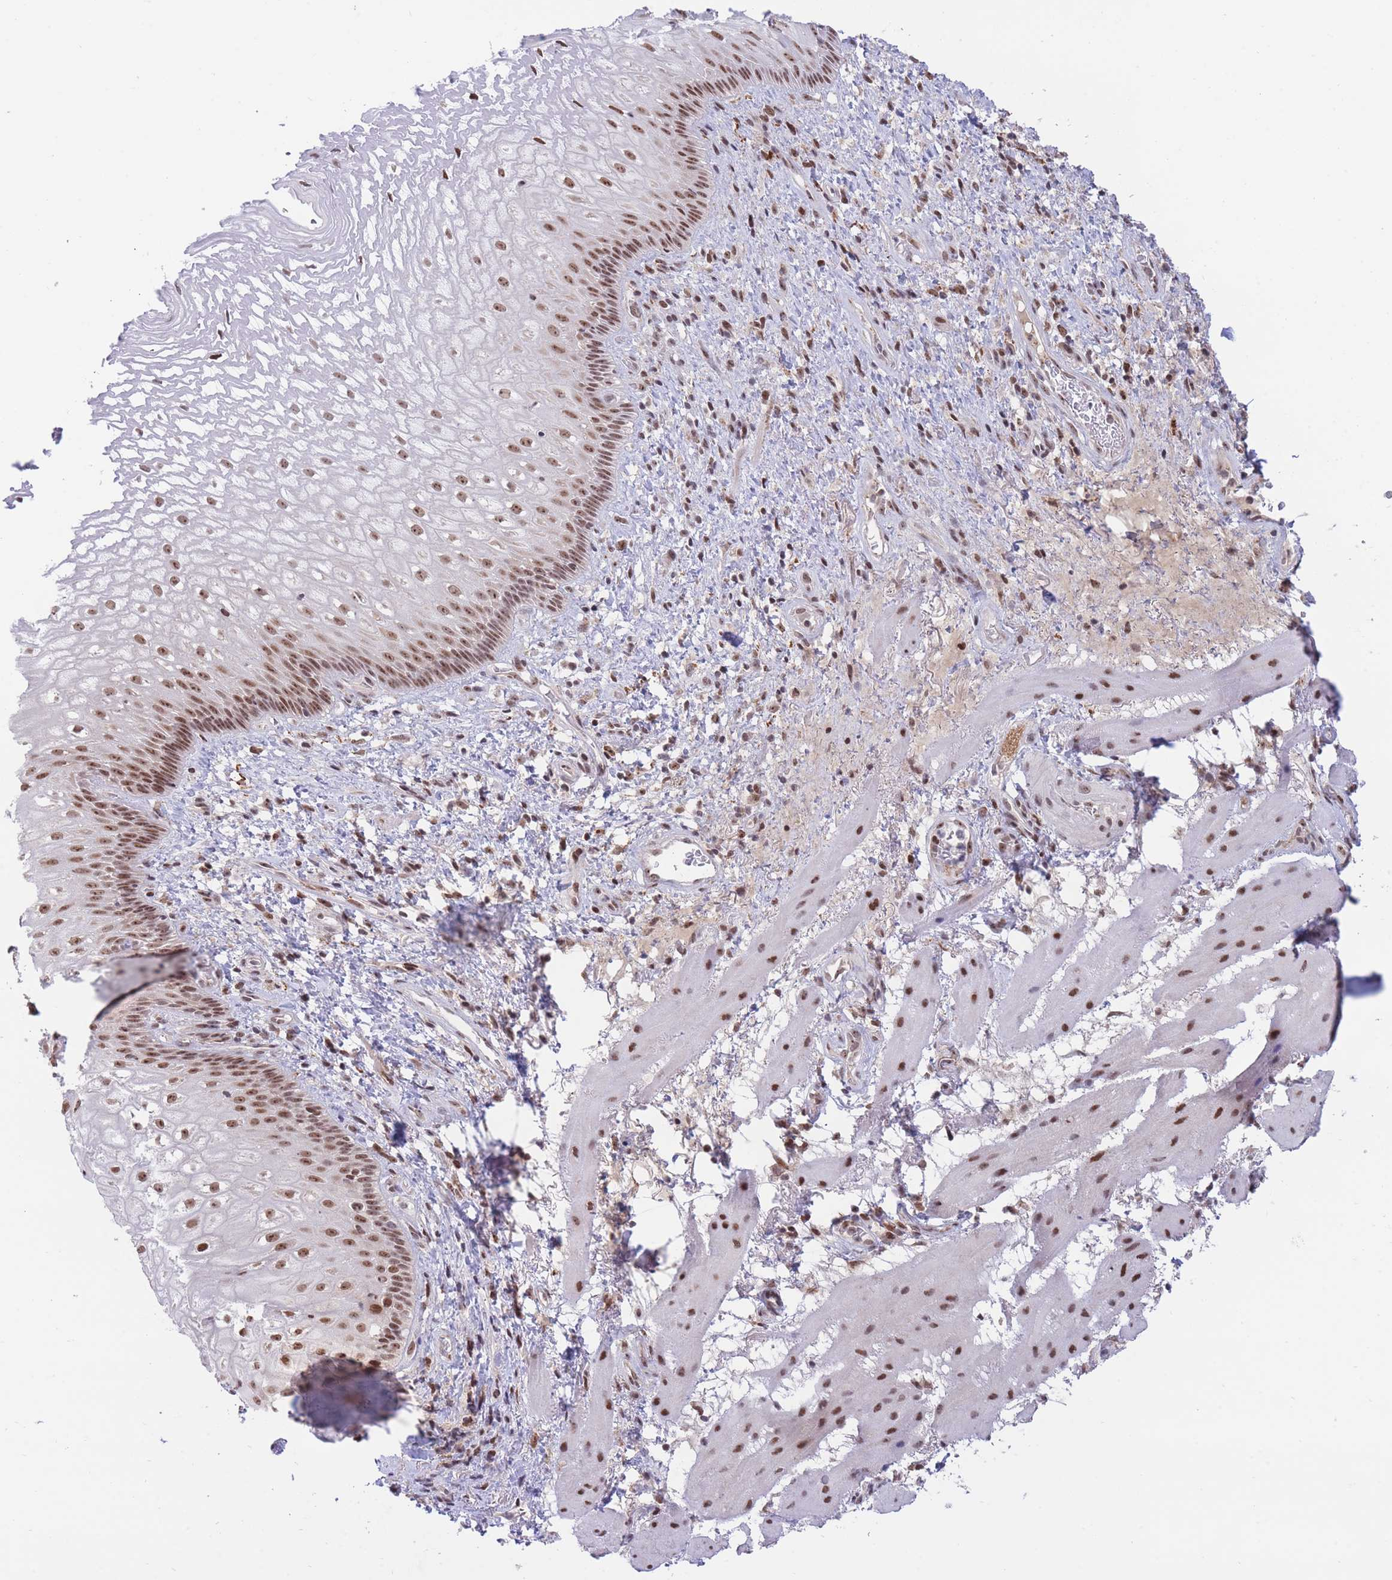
{"staining": {"intensity": "moderate", "quantity": ">75%", "location": "nuclear"}, "tissue": "esophagus", "cell_type": "Squamous epithelial cells", "image_type": "normal", "snomed": [{"axis": "morphology", "description": "Normal tissue, NOS"}, {"axis": "topography", "description": "Esophagus"}], "caption": "Moderate nuclear protein expression is identified in approximately >75% of squamous epithelial cells in esophagus.", "gene": "TARBP2", "patient": {"sex": "female", "age": 75}}